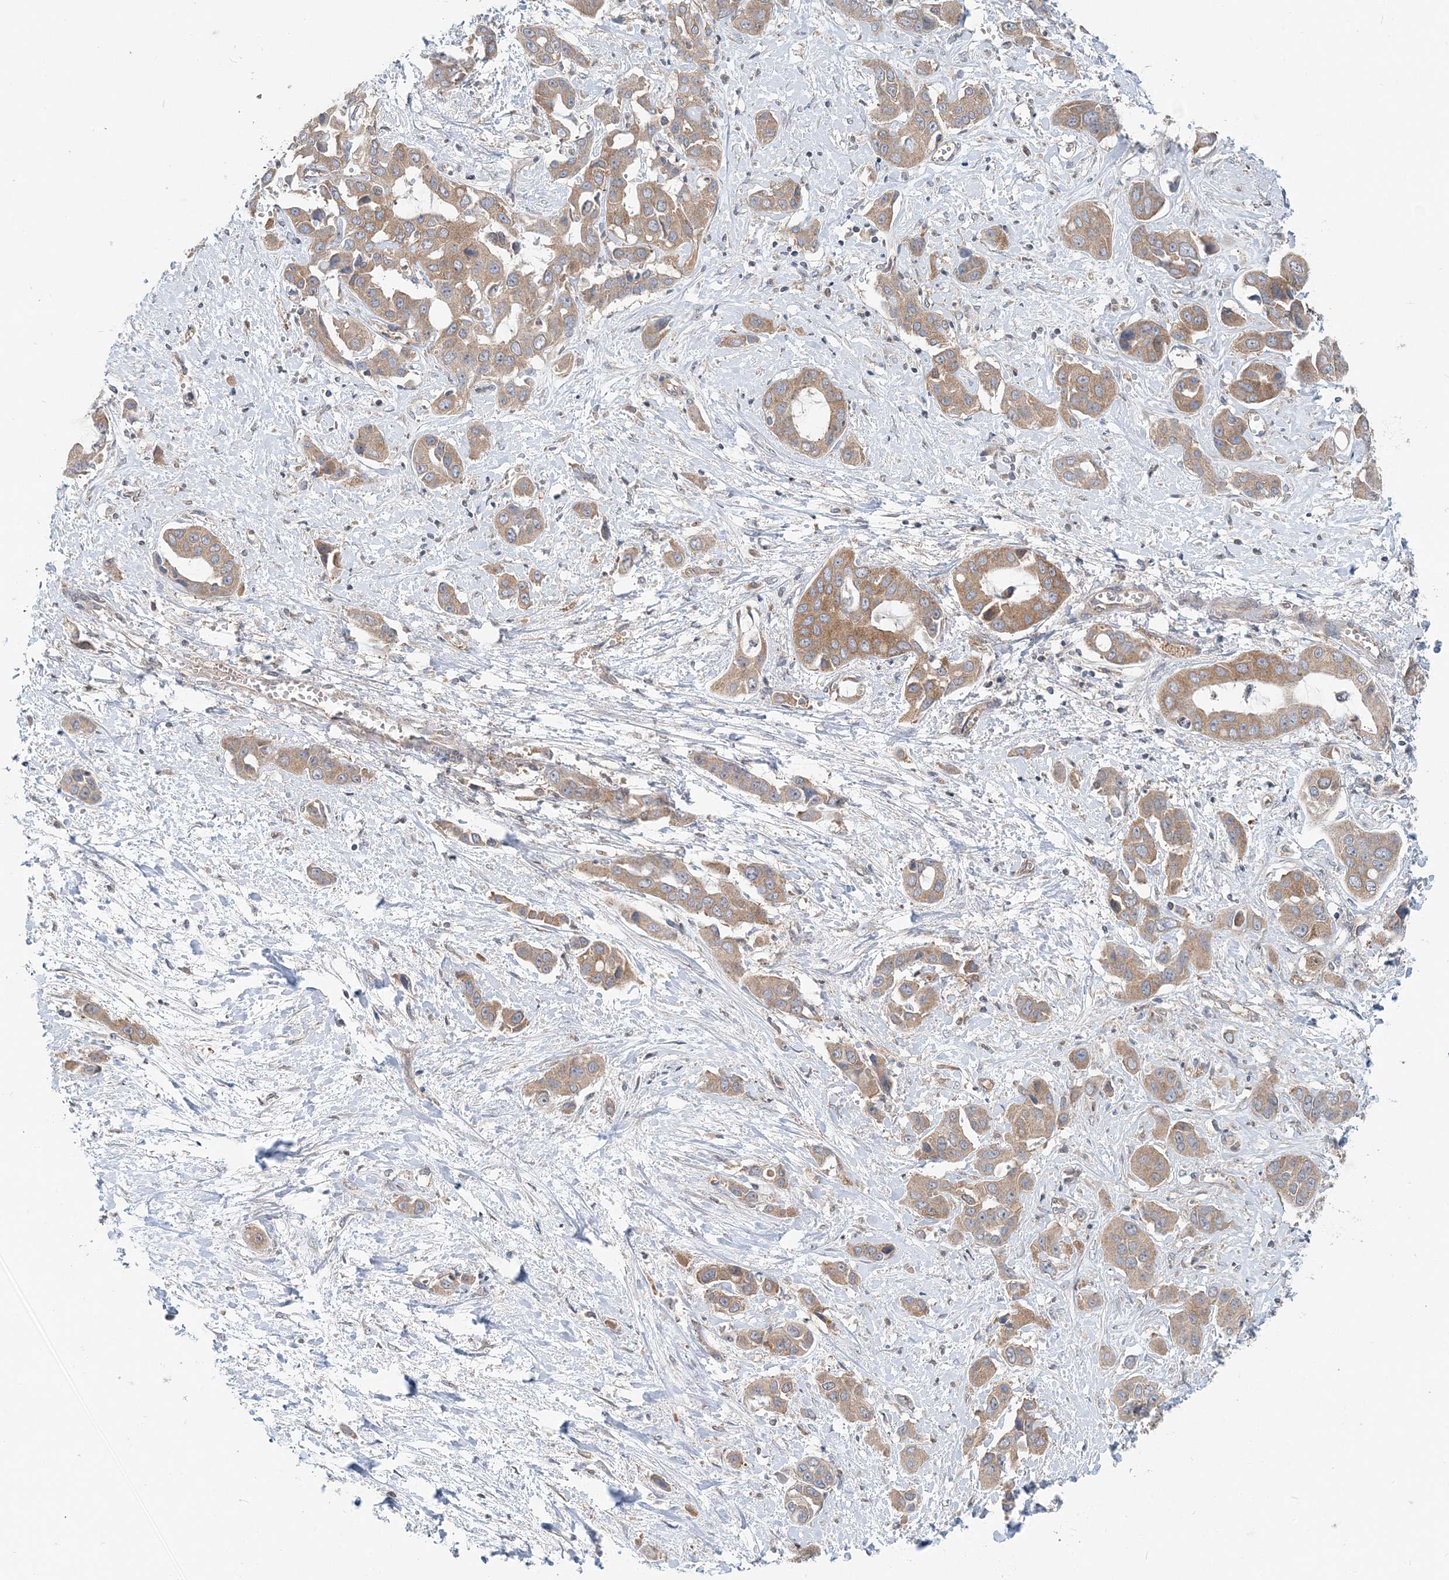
{"staining": {"intensity": "moderate", "quantity": ">75%", "location": "cytoplasmic/membranous"}, "tissue": "liver cancer", "cell_type": "Tumor cells", "image_type": "cancer", "snomed": [{"axis": "morphology", "description": "Cholangiocarcinoma"}, {"axis": "topography", "description": "Liver"}], "caption": "A brown stain highlights moderate cytoplasmic/membranous staining of a protein in human cholangiocarcinoma (liver) tumor cells.", "gene": "MOB4", "patient": {"sex": "female", "age": 52}}